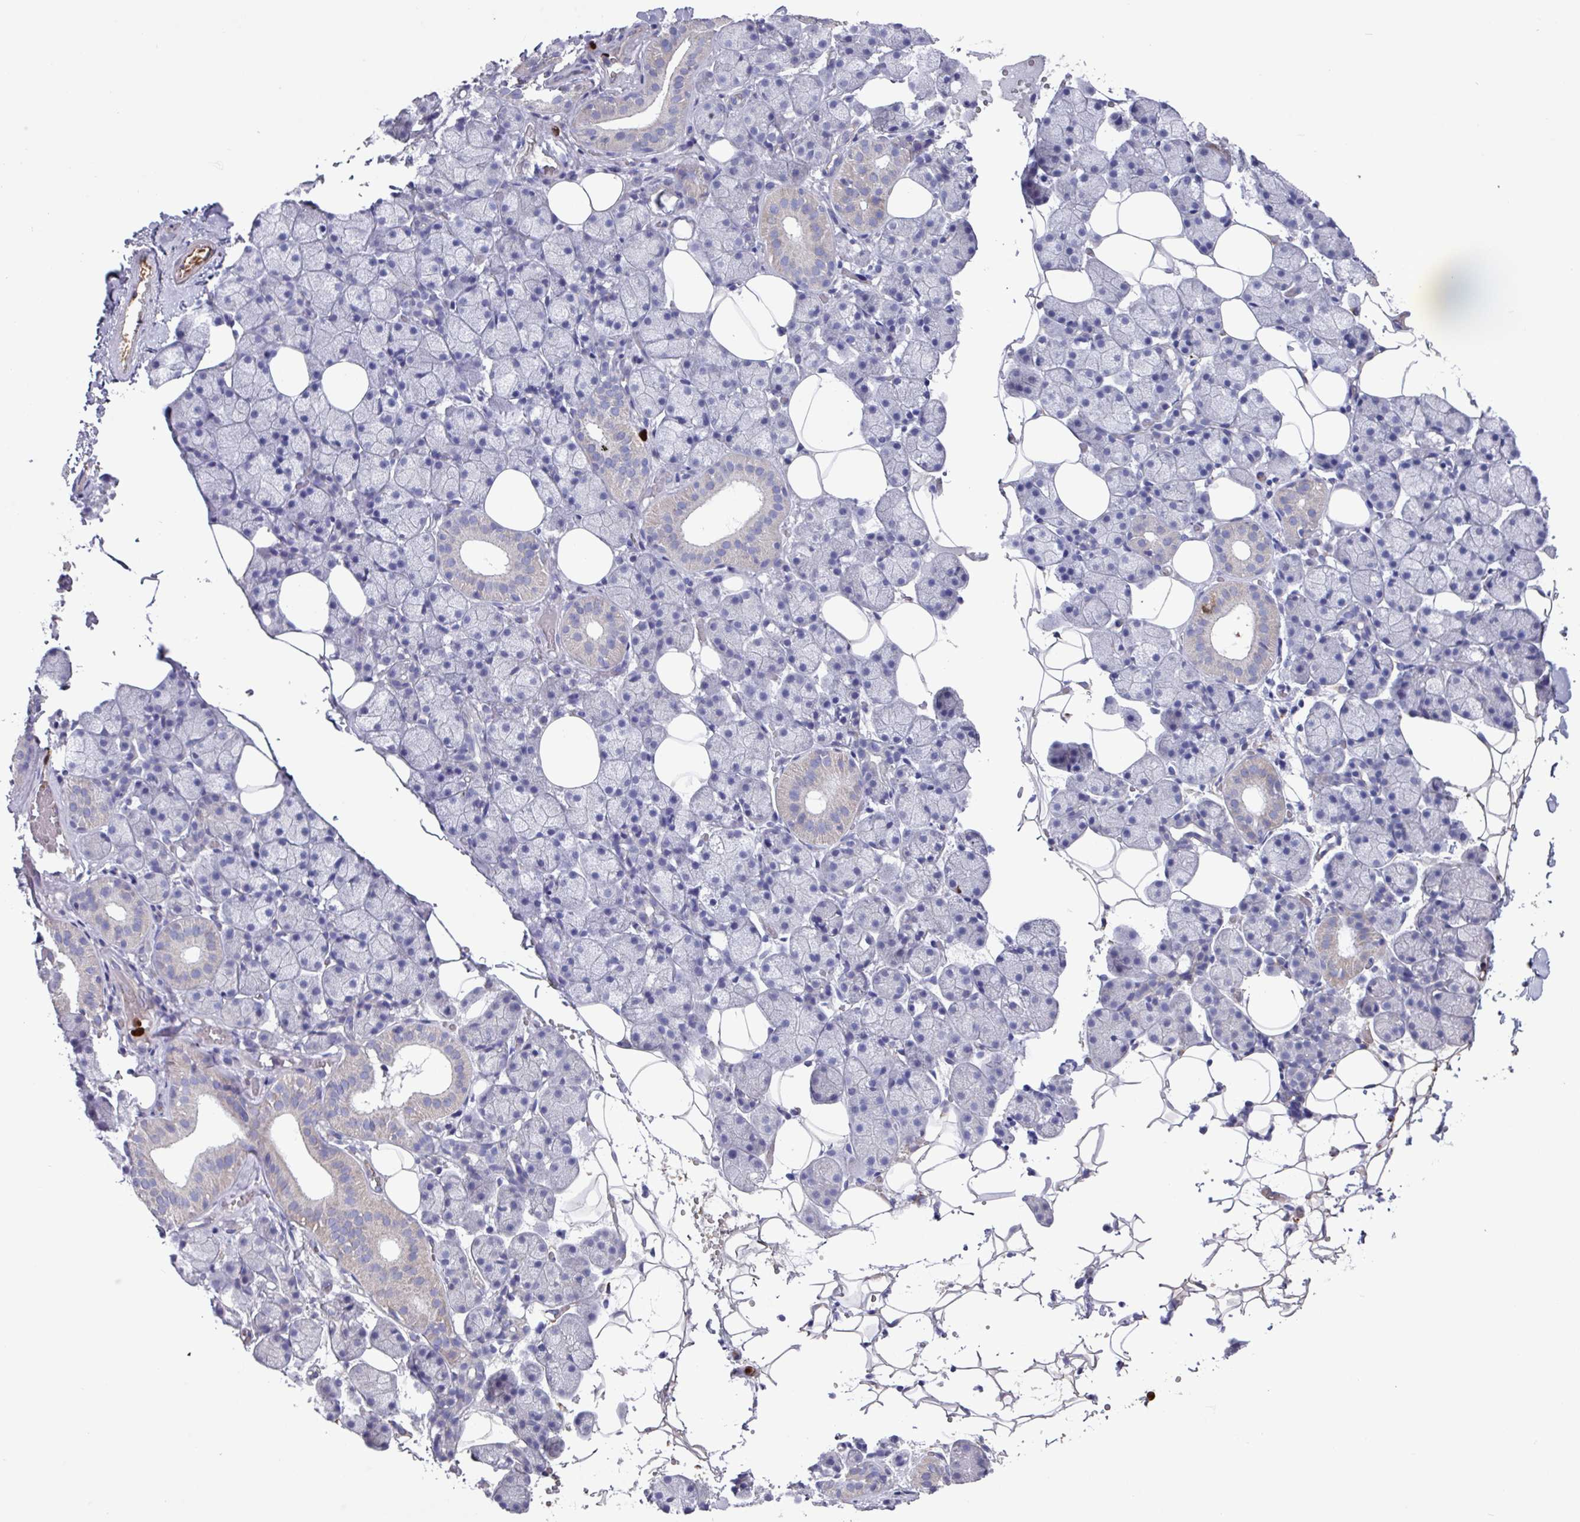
{"staining": {"intensity": "negative", "quantity": "none", "location": "none"}, "tissue": "salivary gland", "cell_type": "Glandular cells", "image_type": "normal", "snomed": [{"axis": "morphology", "description": "Normal tissue, NOS"}, {"axis": "topography", "description": "Salivary gland"}], "caption": "High power microscopy micrograph of an immunohistochemistry (IHC) image of unremarkable salivary gland, revealing no significant expression in glandular cells. (Stains: DAB immunohistochemistry (IHC) with hematoxylin counter stain, Microscopy: brightfield microscopy at high magnification).", "gene": "UQCC2", "patient": {"sex": "female", "age": 33}}